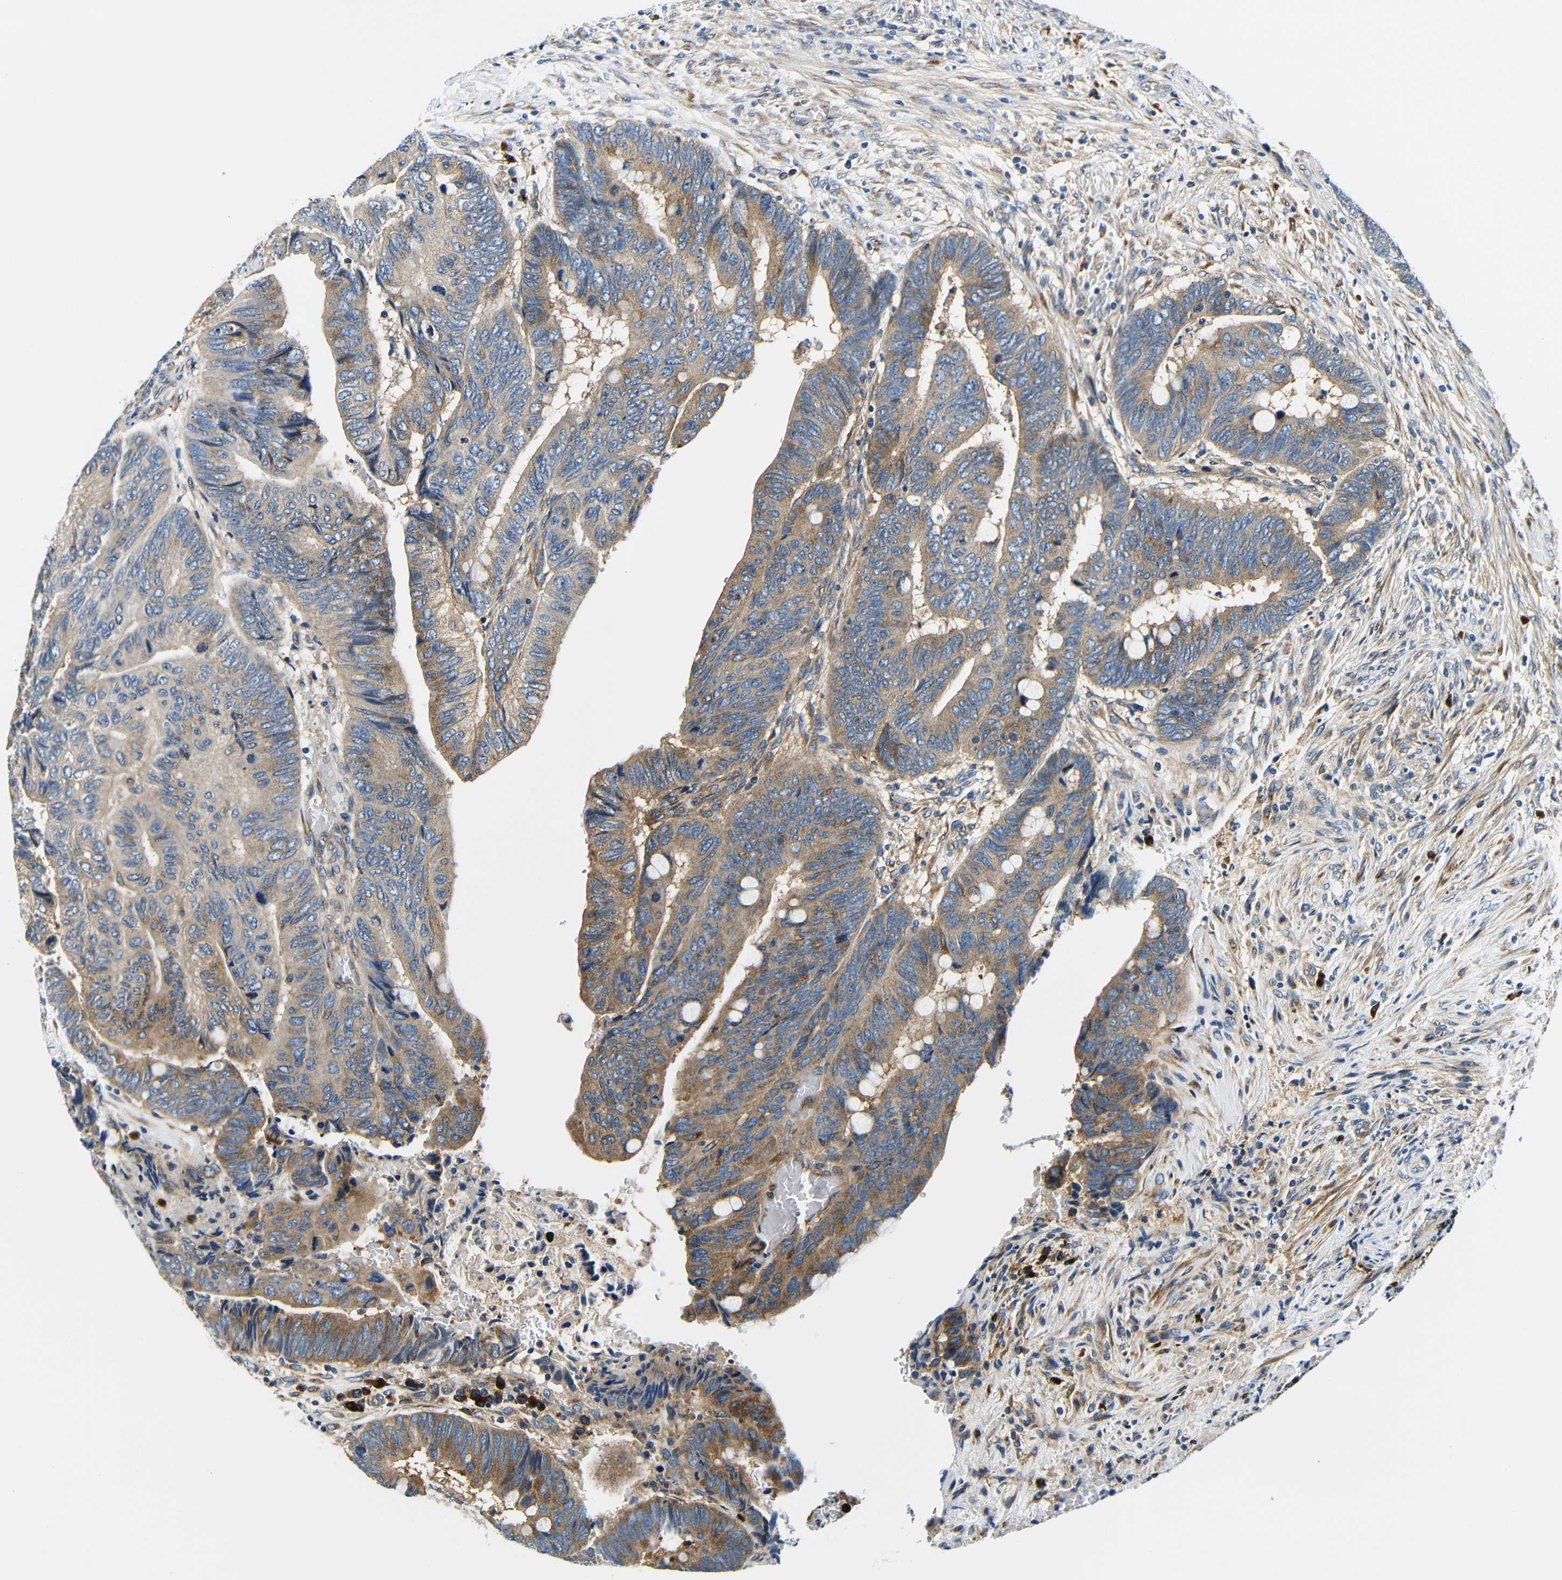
{"staining": {"intensity": "moderate", "quantity": ">75%", "location": "cytoplasmic/membranous"}, "tissue": "colorectal cancer", "cell_type": "Tumor cells", "image_type": "cancer", "snomed": [{"axis": "morphology", "description": "Normal tissue, NOS"}, {"axis": "morphology", "description": "Adenocarcinoma, NOS"}, {"axis": "topography", "description": "Rectum"}, {"axis": "topography", "description": "Peripheral nerve tissue"}], "caption": "Immunohistochemistry photomicrograph of neoplastic tissue: adenocarcinoma (colorectal) stained using immunohistochemistry shows medium levels of moderate protein expression localized specifically in the cytoplasmic/membranous of tumor cells, appearing as a cytoplasmic/membranous brown color.", "gene": "USO1", "patient": {"sex": "male", "age": 92}}